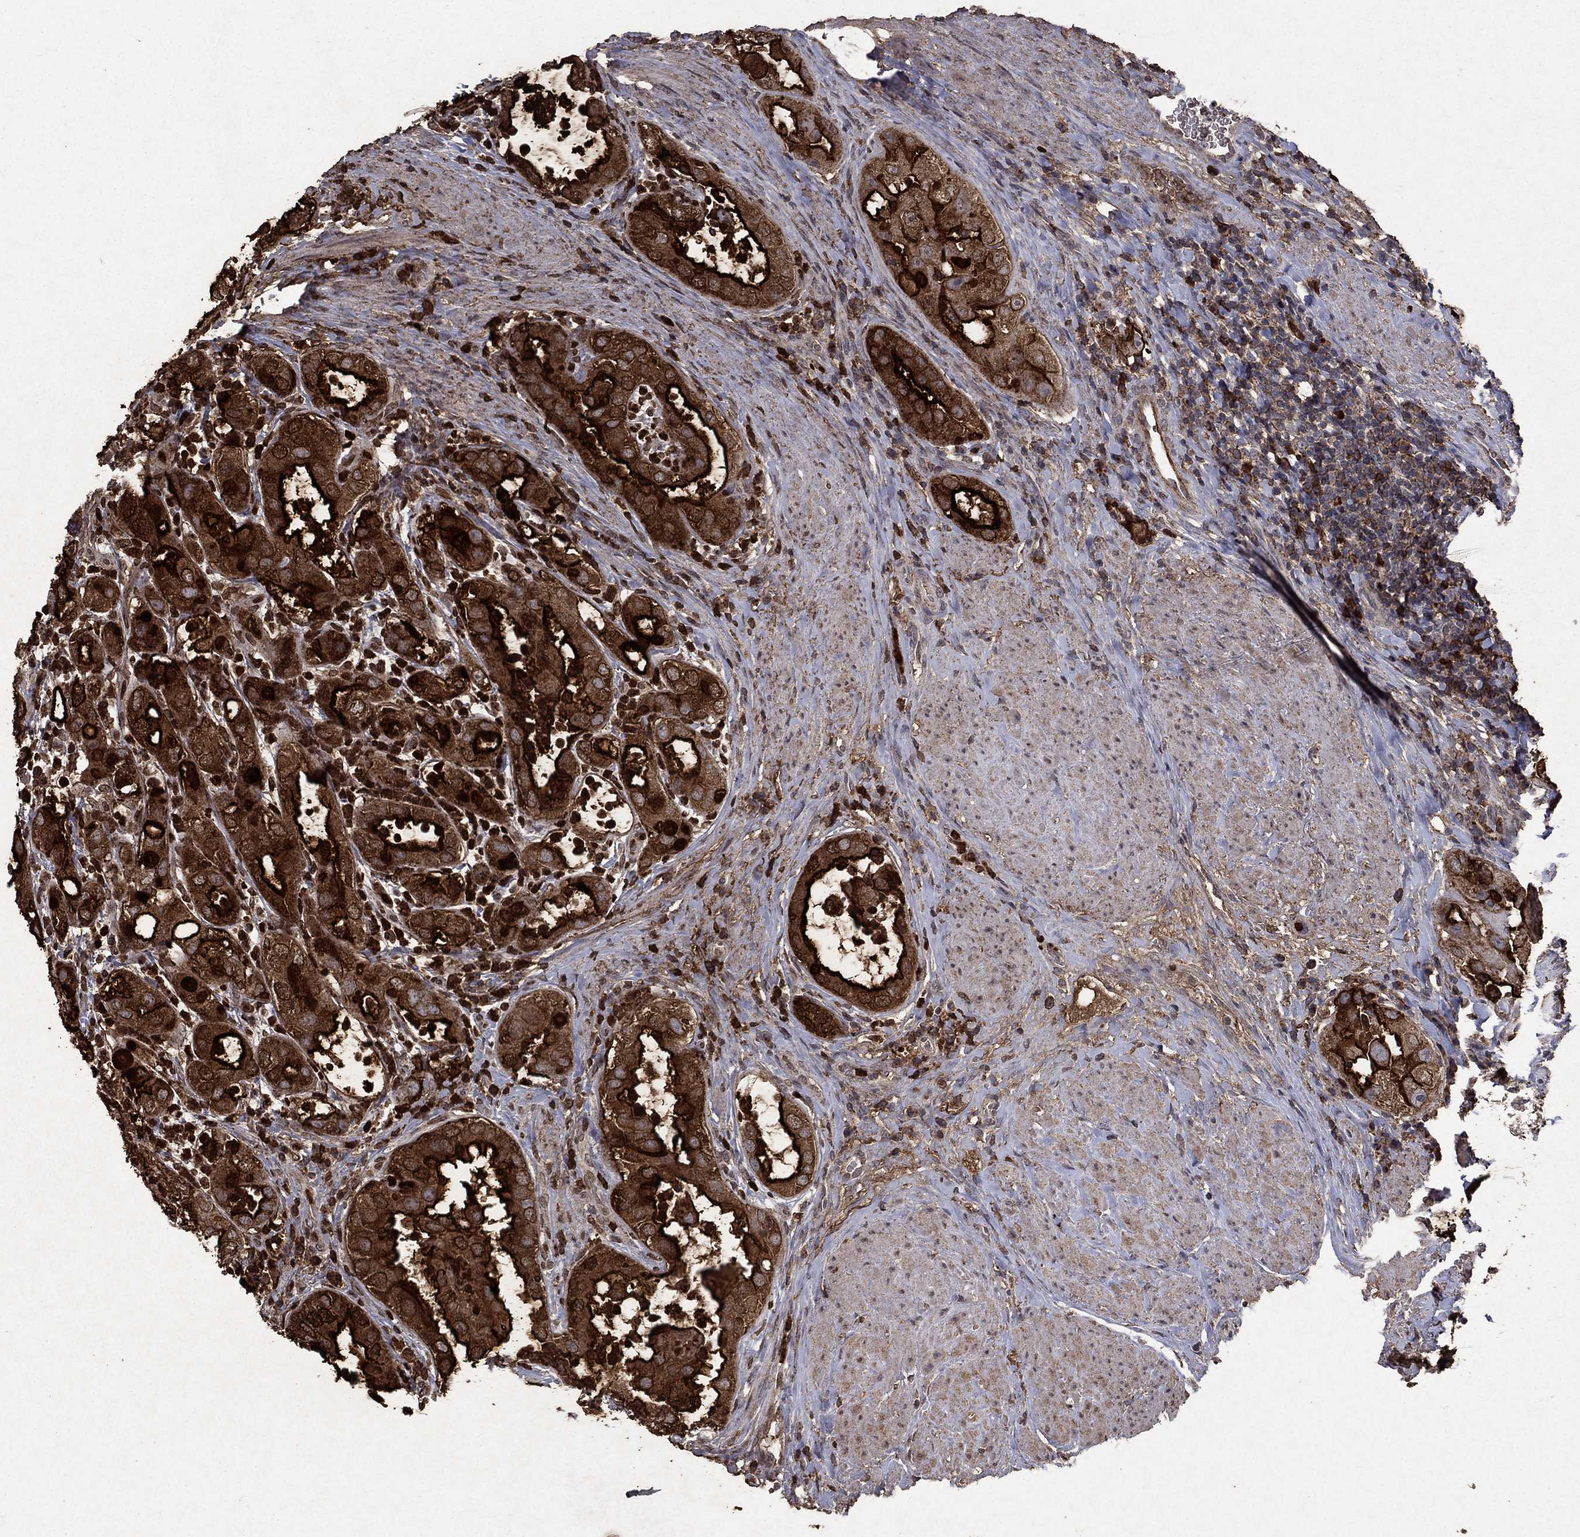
{"staining": {"intensity": "strong", "quantity": "25%-75%", "location": "cytoplasmic/membranous"}, "tissue": "urothelial cancer", "cell_type": "Tumor cells", "image_type": "cancer", "snomed": [{"axis": "morphology", "description": "Urothelial carcinoma, High grade"}, {"axis": "topography", "description": "Urinary bladder"}], "caption": "Tumor cells display high levels of strong cytoplasmic/membranous positivity in approximately 25%-75% of cells in urothelial carcinoma (high-grade). (DAB IHC with brightfield microscopy, high magnification).", "gene": "CD24", "patient": {"sex": "female", "age": 41}}